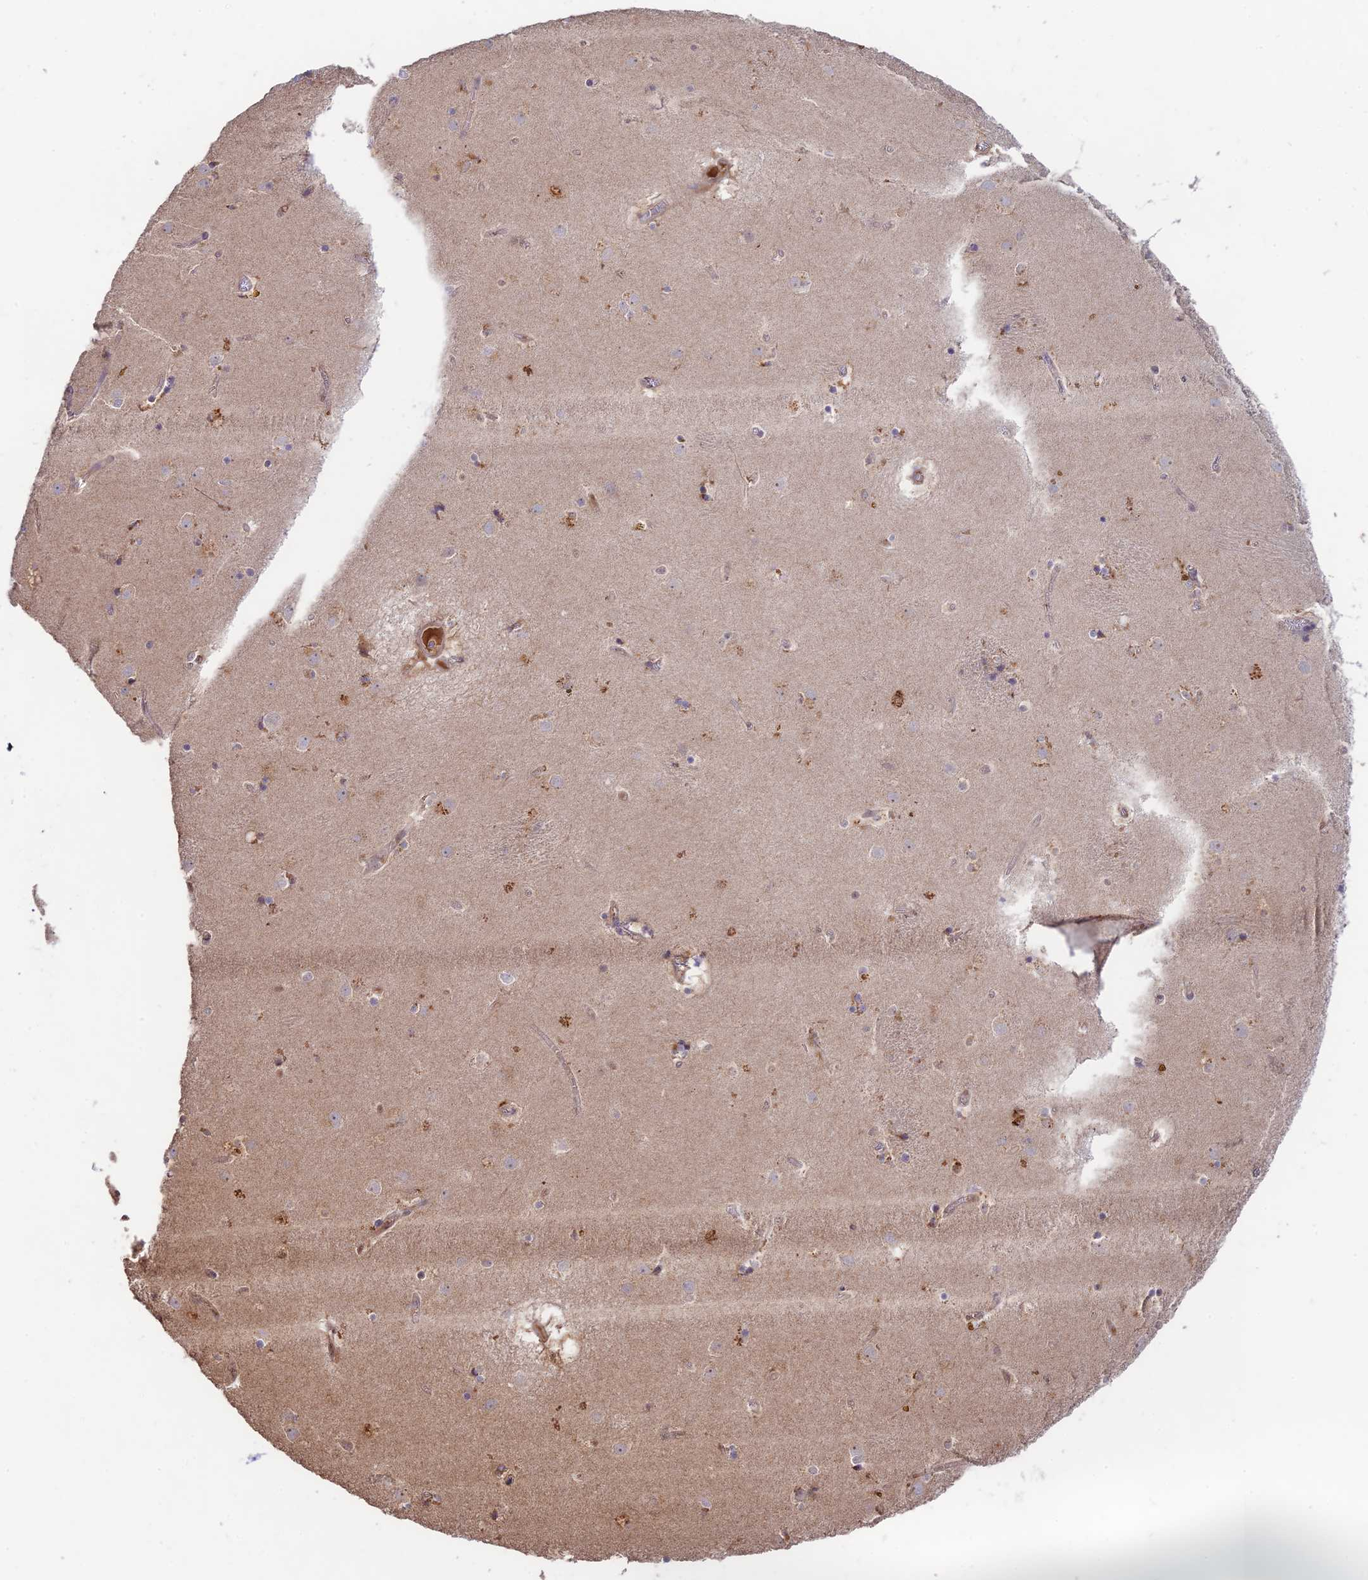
{"staining": {"intensity": "negative", "quantity": "none", "location": "none"}, "tissue": "caudate", "cell_type": "Glial cells", "image_type": "normal", "snomed": [{"axis": "morphology", "description": "Normal tissue, NOS"}, {"axis": "topography", "description": "Lateral ventricle wall"}], "caption": "Caudate stained for a protein using immunohistochemistry (IHC) demonstrates no expression glial cells.", "gene": "CLCF1", "patient": {"sex": "male", "age": 70}}